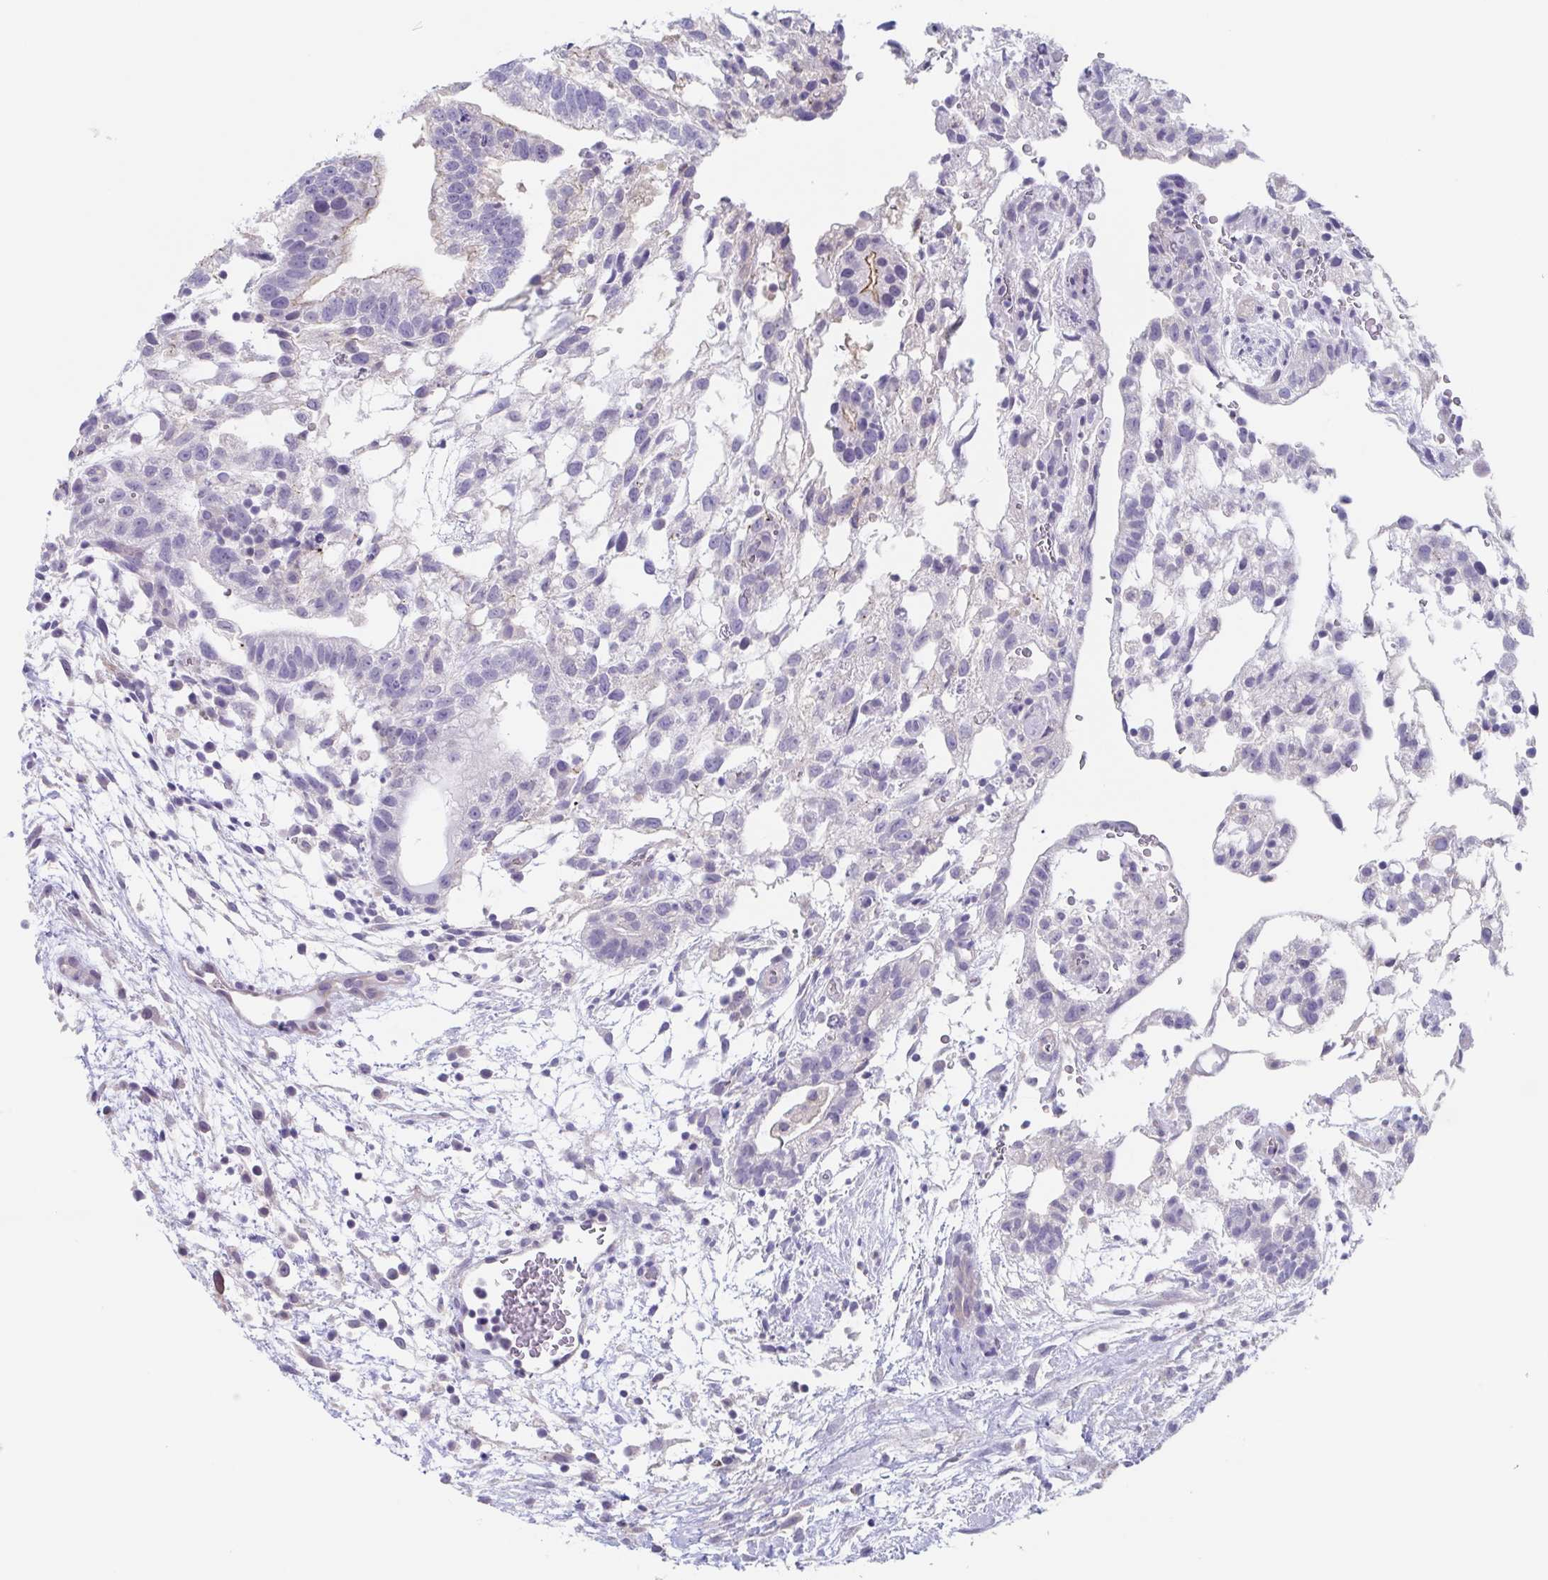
{"staining": {"intensity": "negative", "quantity": "none", "location": "none"}, "tissue": "testis cancer", "cell_type": "Tumor cells", "image_type": "cancer", "snomed": [{"axis": "morphology", "description": "Carcinoma, Embryonal, NOS"}, {"axis": "topography", "description": "Testis"}], "caption": "Immunohistochemistry photomicrograph of human testis cancer stained for a protein (brown), which displays no positivity in tumor cells.", "gene": "CHMP5", "patient": {"sex": "male", "age": 32}}